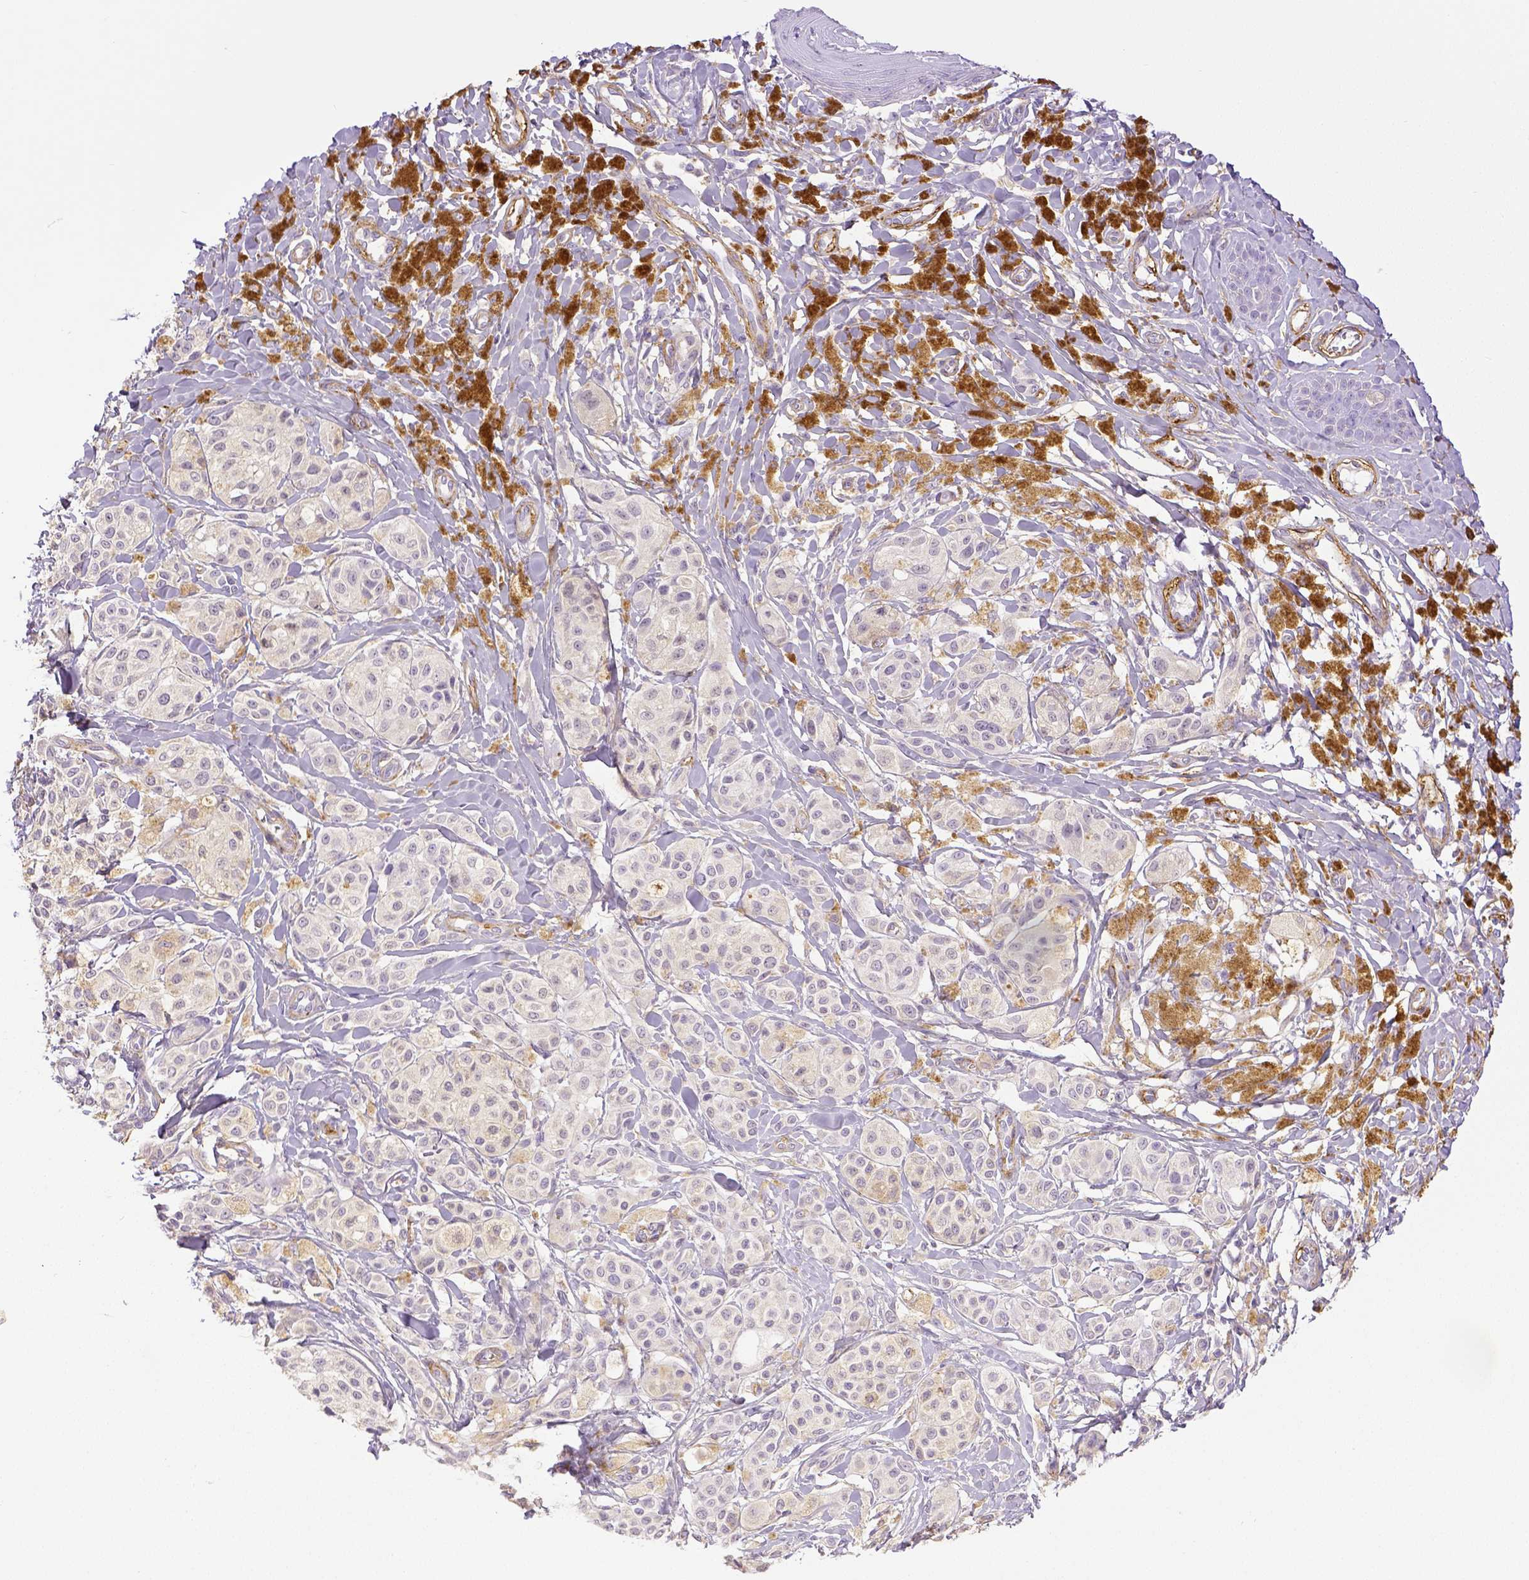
{"staining": {"intensity": "negative", "quantity": "none", "location": "none"}, "tissue": "melanoma", "cell_type": "Tumor cells", "image_type": "cancer", "snomed": [{"axis": "morphology", "description": "Malignant melanoma, NOS"}, {"axis": "topography", "description": "Skin"}], "caption": "Melanoma stained for a protein using IHC exhibits no positivity tumor cells.", "gene": "THY1", "patient": {"sex": "female", "age": 80}}